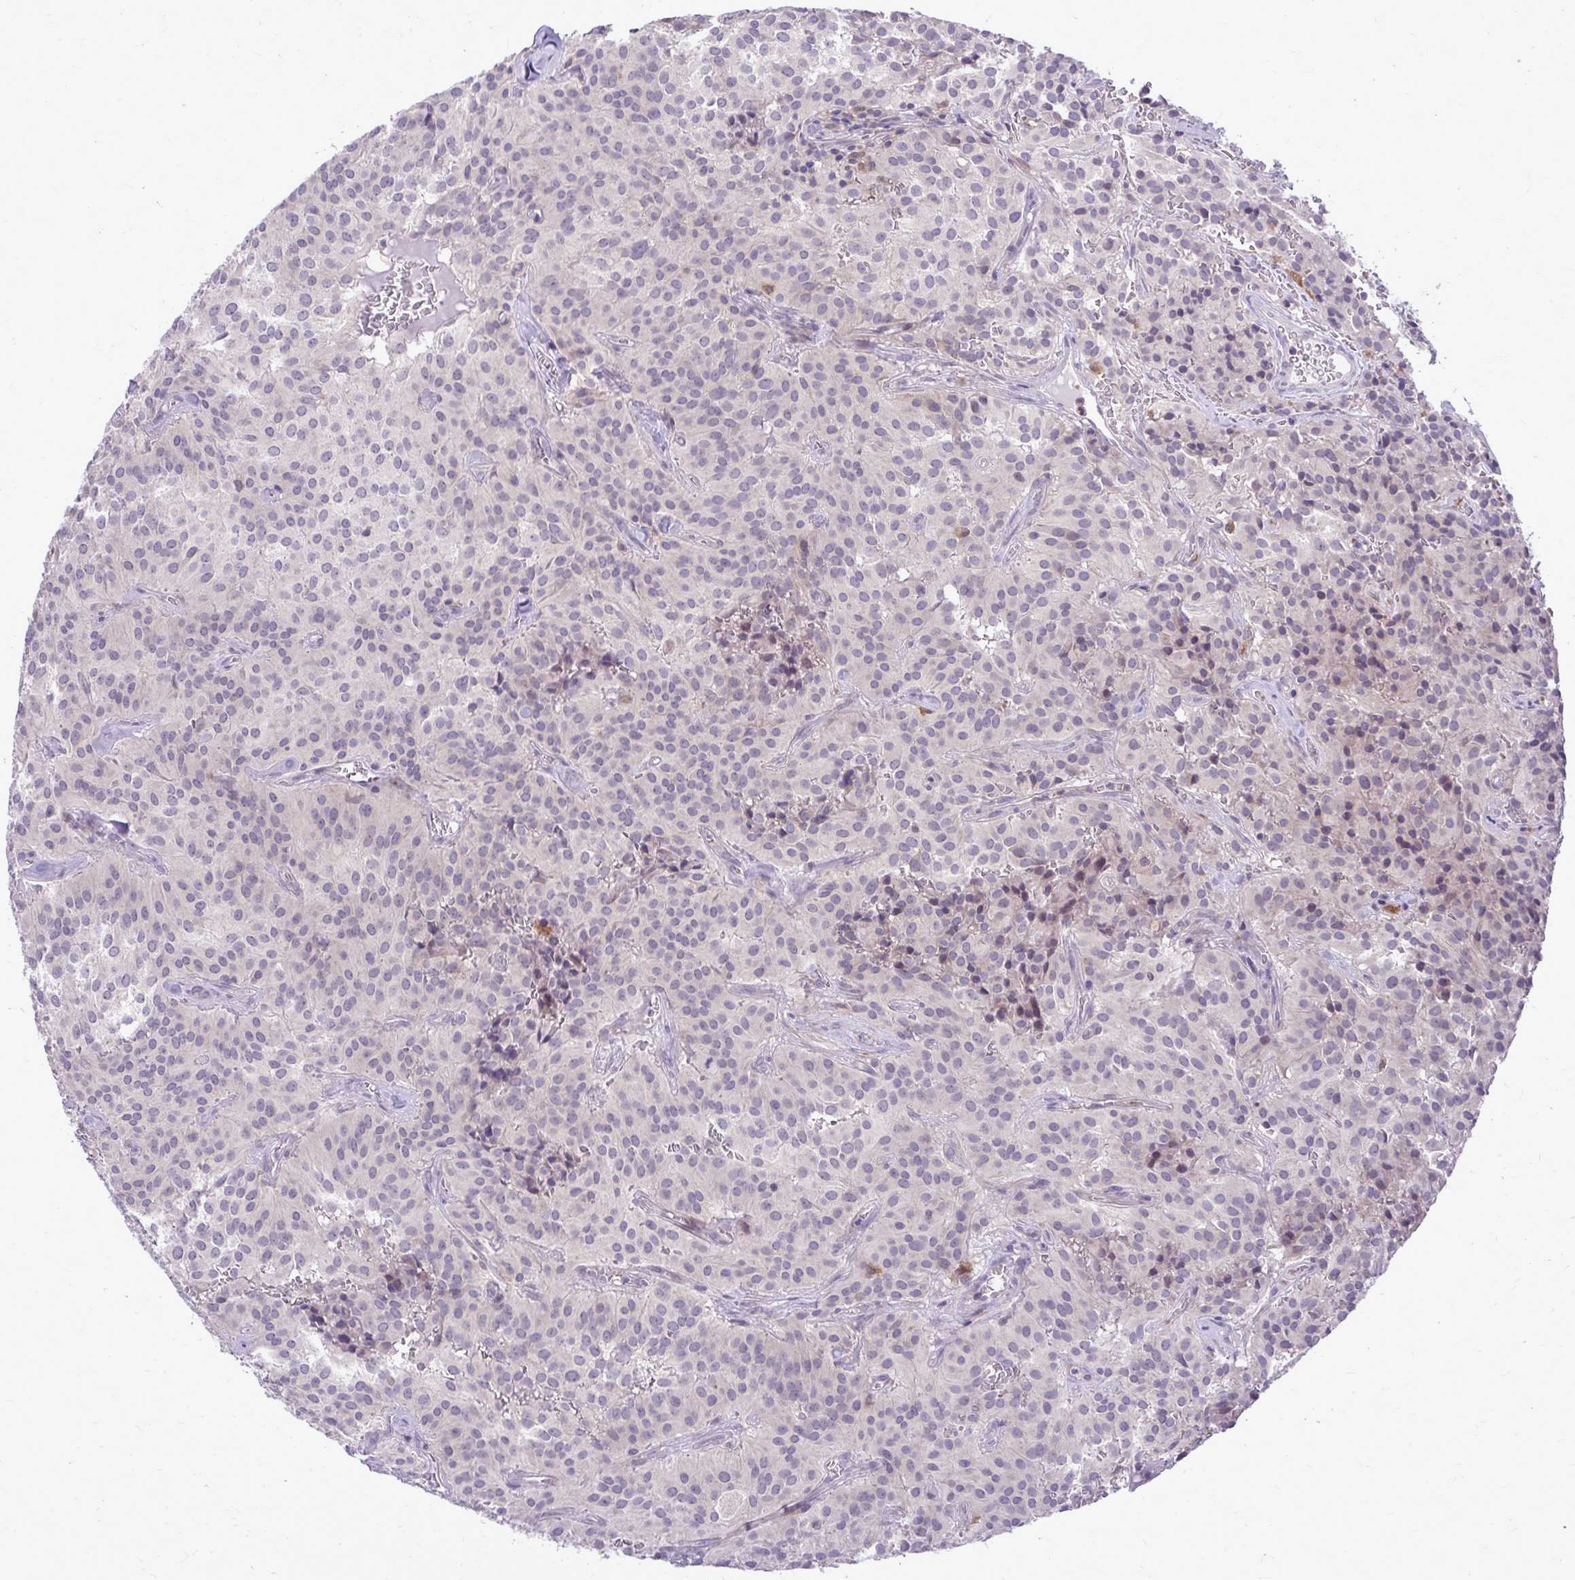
{"staining": {"intensity": "negative", "quantity": "none", "location": "none"}, "tissue": "glioma", "cell_type": "Tumor cells", "image_type": "cancer", "snomed": [{"axis": "morphology", "description": "Glioma, malignant, Low grade"}, {"axis": "topography", "description": "Brain"}], "caption": "Tumor cells are negative for brown protein staining in malignant low-grade glioma.", "gene": "DPY19L1", "patient": {"sex": "male", "age": 42}}